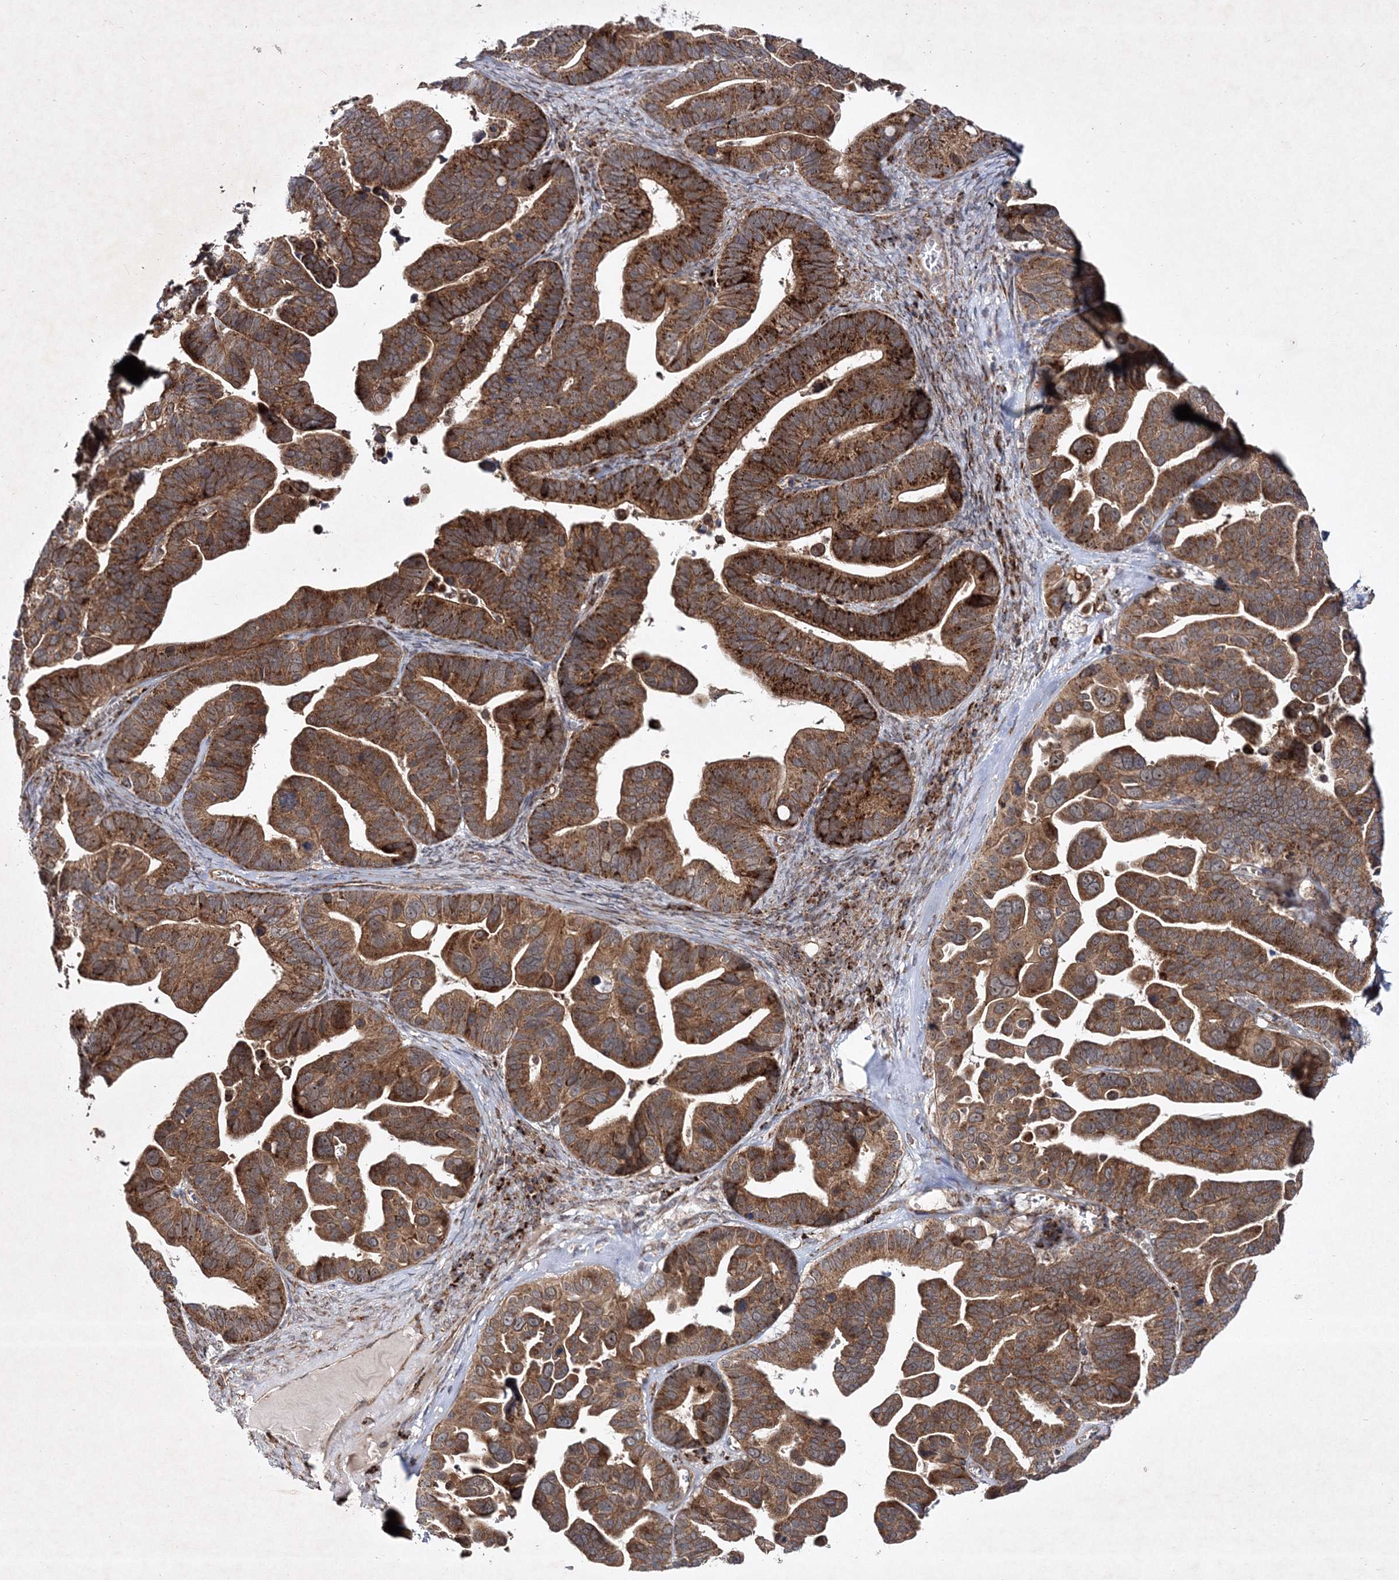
{"staining": {"intensity": "moderate", "quantity": ">75%", "location": "cytoplasmic/membranous"}, "tissue": "ovarian cancer", "cell_type": "Tumor cells", "image_type": "cancer", "snomed": [{"axis": "morphology", "description": "Cystadenocarcinoma, serous, NOS"}, {"axis": "topography", "description": "Ovary"}], "caption": "Protein analysis of serous cystadenocarcinoma (ovarian) tissue exhibits moderate cytoplasmic/membranous positivity in approximately >75% of tumor cells. Nuclei are stained in blue.", "gene": "SCRN3", "patient": {"sex": "female", "age": 56}}